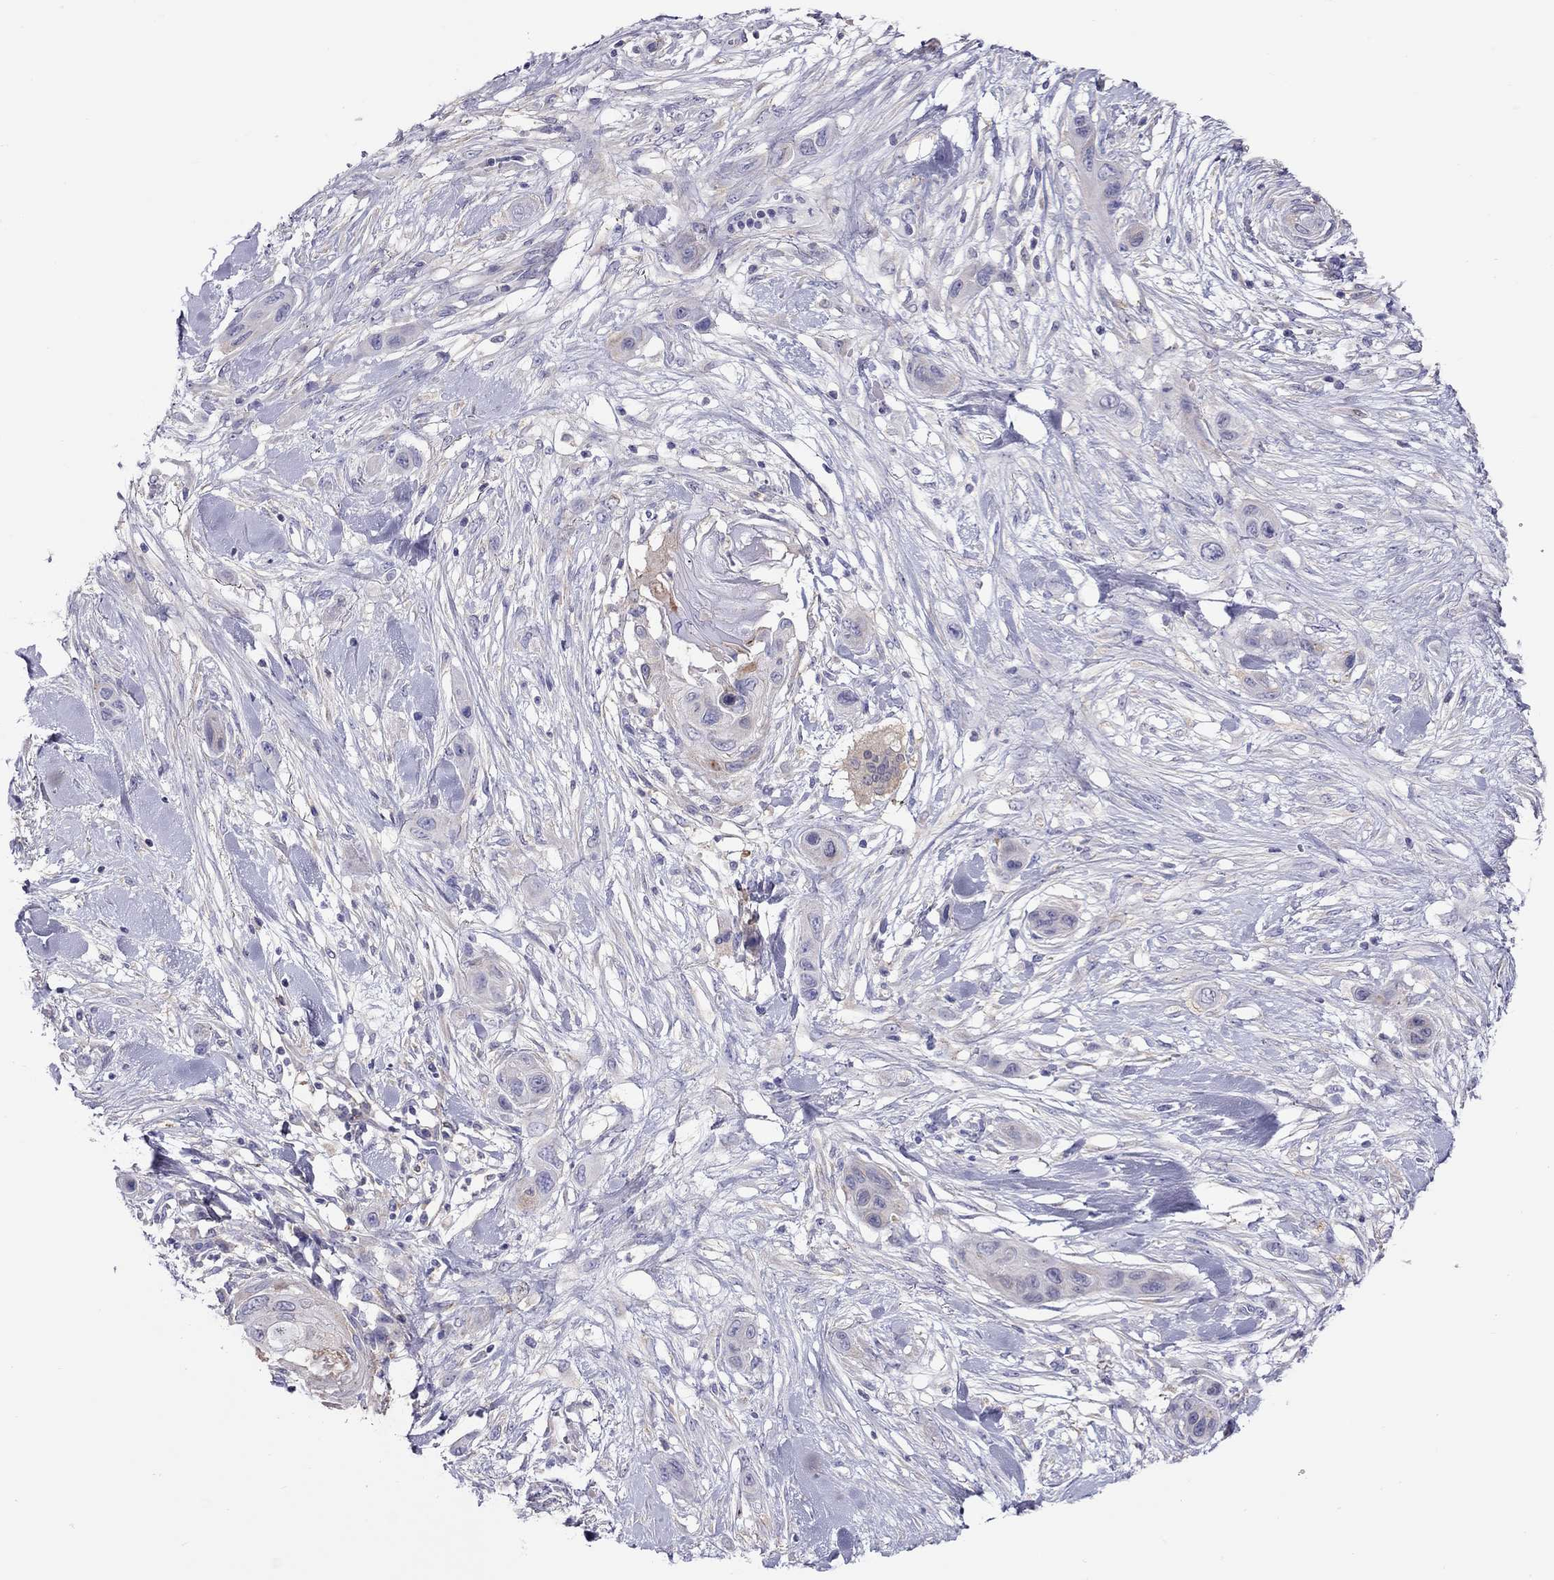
{"staining": {"intensity": "negative", "quantity": "none", "location": "none"}, "tissue": "skin cancer", "cell_type": "Tumor cells", "image_type": "cancer", "snomed": [{"axis": "morphology", "description": "Squamous cell carcinoma, NOS"}, {"axis": "topography", "description": "Skin"}], "caption": "Immunohistochemical staining of human squamous cell carcinoma (skin) reveals no significant expression in tumor cells.", "gene": "ALOX15B", "patient": {"sex": "male", "age": 79}}